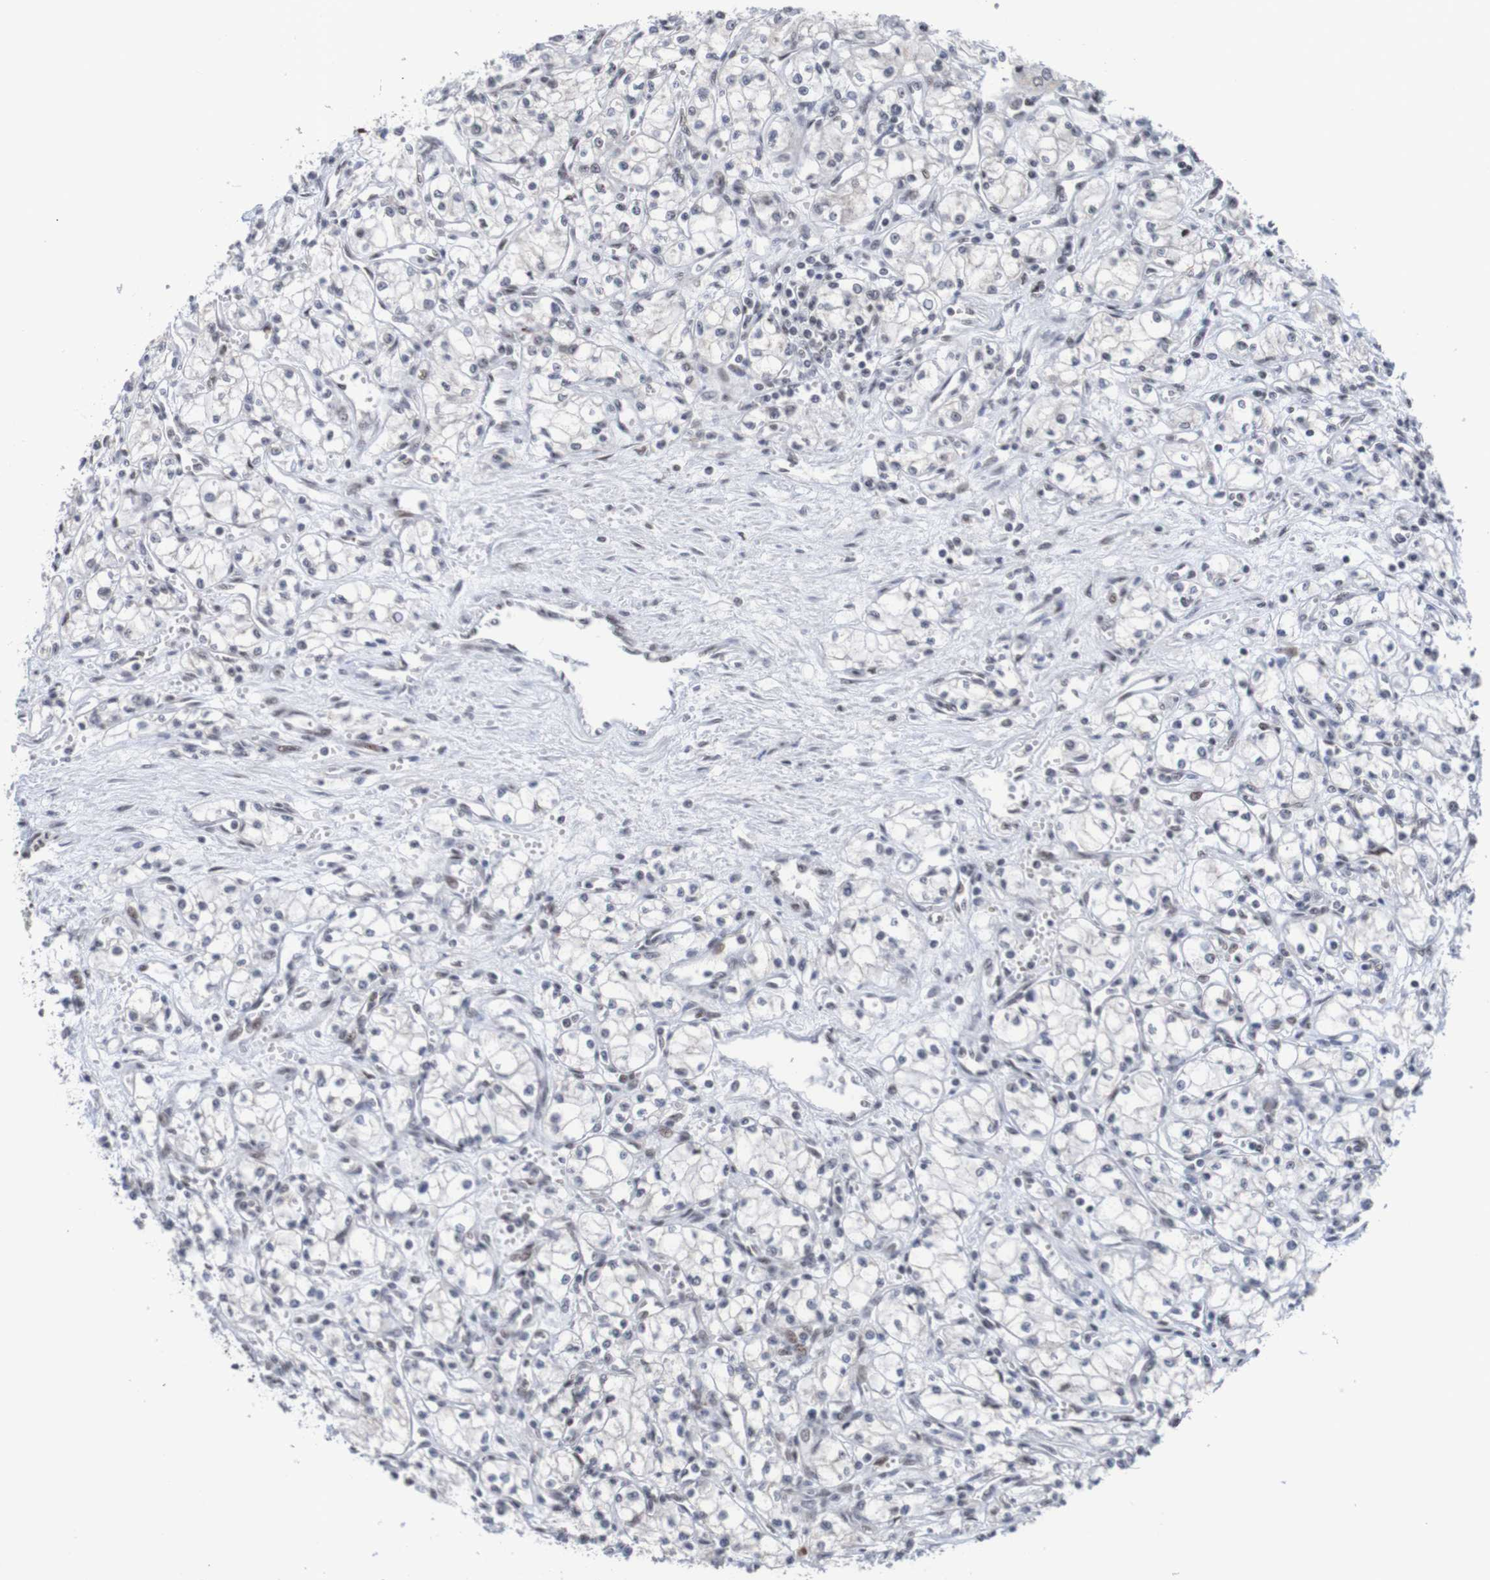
{"staining": {"intensity": "weak", "quantity": "<25%", "location": "nuclear"}, "tissue": "renal cancer", "cell_type": "Tumor cells", "image_type": "cancer", "snomed": [{"axis": "morphology", "description": "Normal tissue, NOS"}, {"axis": "morphology", "description": "Adenocarcinoma, NOS"}, {"axis": "topography", "description": "Kidney"}], "caption": "Immunohistochemistry (IHC) of renal adenocarcinoma displays no positivity in tumor cells.", "gene": "CDC5L", "patient": {"sex": "male", "age": 59}}